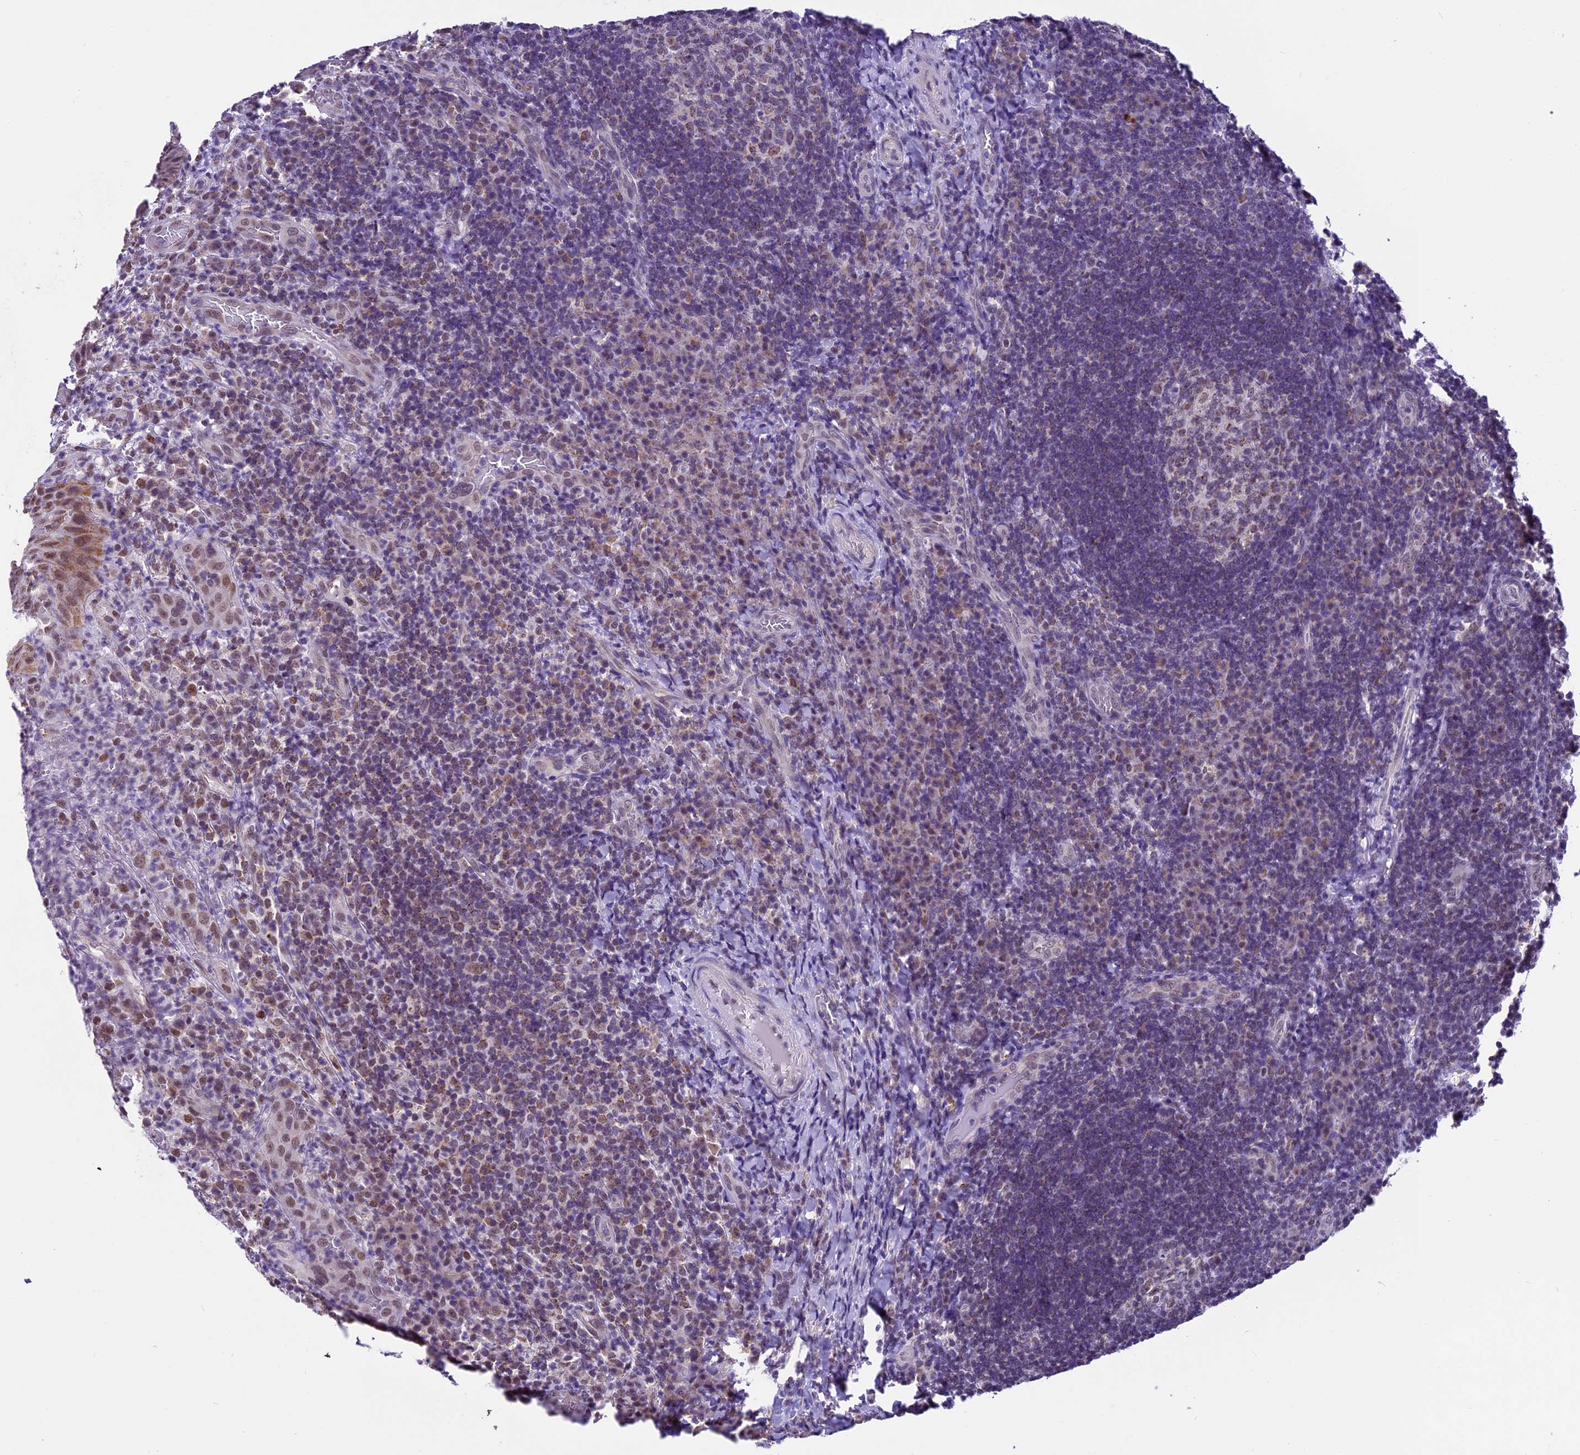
{"staining": {"intensity": "moderate", "quantity": ">75%", "location": "nuclear"}, "tissue": "tonsil", "cell_type": "Germinal center cells", "image_type": "normal", "snomed": [{"axis": "morphology", "description": "Normal tissue, NOS"}, {"axis": "topography", "description": "Tonsil"}], "caption": "This photomicrograph demonstrates unremarkable tonsil stained with immunohistochemistry (IHC) to label a protein in brown. The nuclear of germinal center cells show moderate positivity for the protein. Nuclei are counter-stained blue.", "gene": "CARS2", "patient": {"sex": "male", "age": 17}}